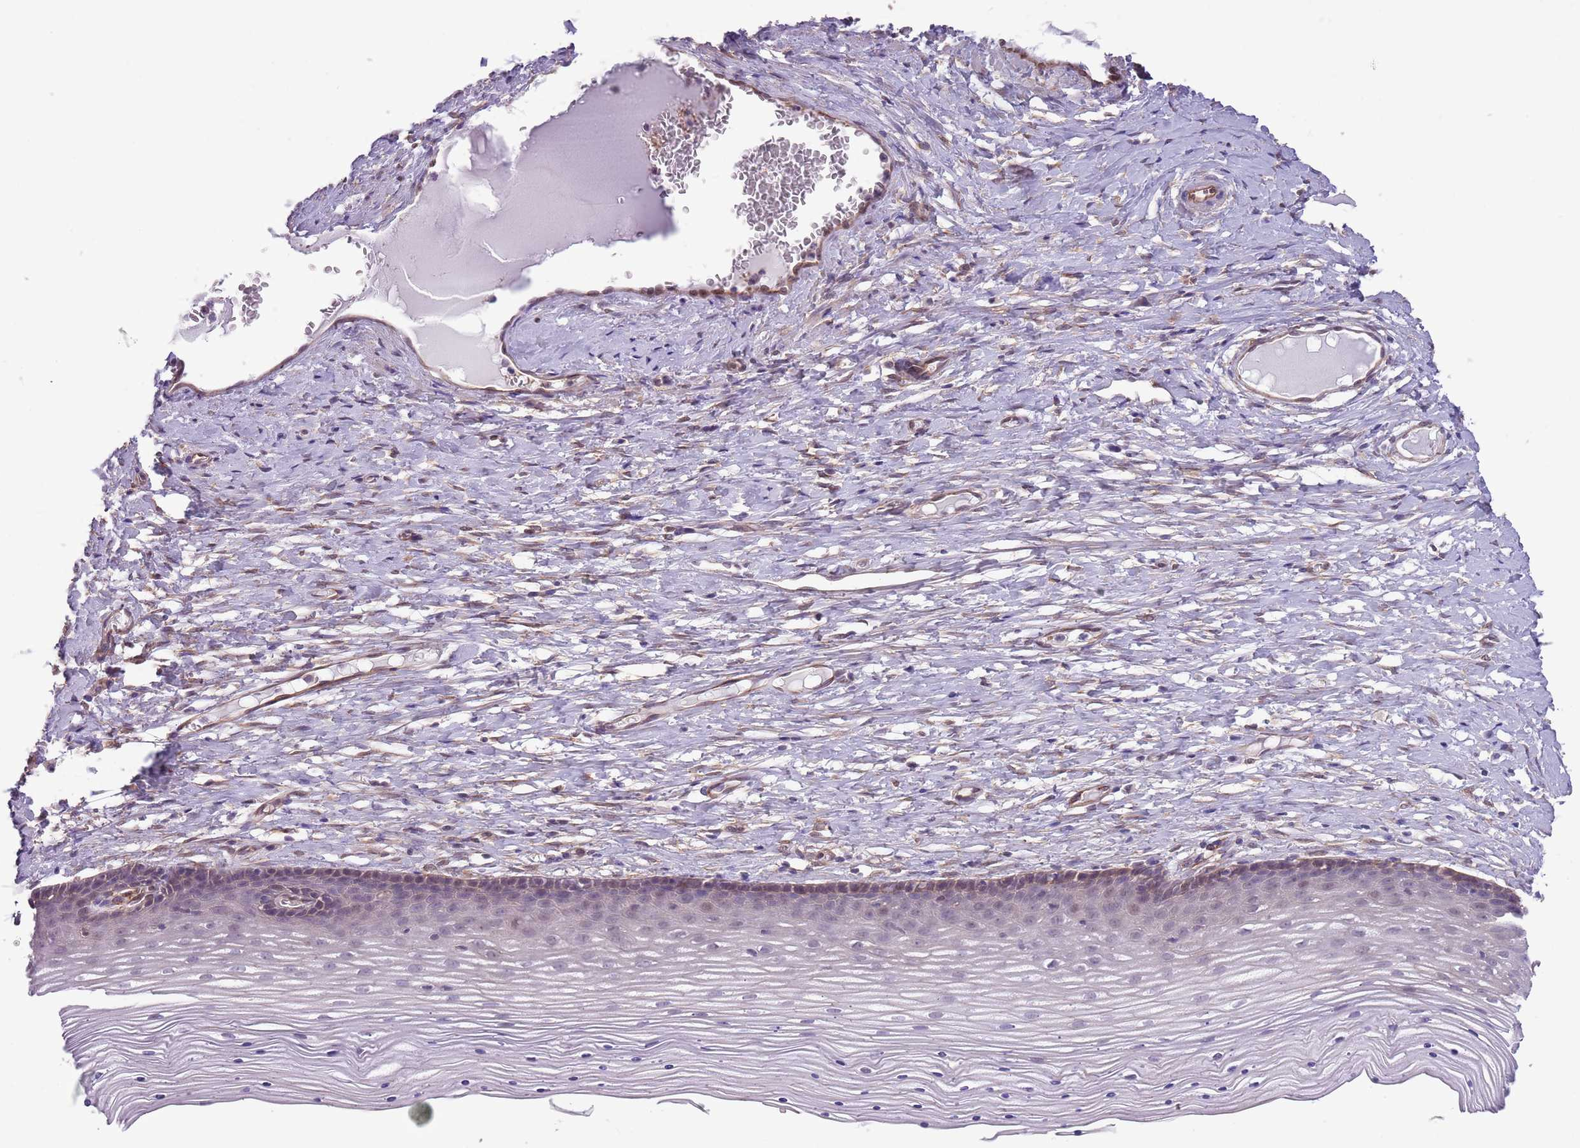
{"staining": {"intensity": "negative", "quantity": "none", "location": "none"}, "tissue": "cervix", "cell_type": "Glandular cells", "image_type": "normal", "snomed": [{"axis": "morphology", "description": "Normal tissue, NOS"}, {"axis": "topography", "description": "Cervix"}], "caption": "Human cervix stained for a protein using IHC exhibits no staining in glandular cells.", "gene": "CREBZF", "patient": {"sex": "female", "age": 42}}